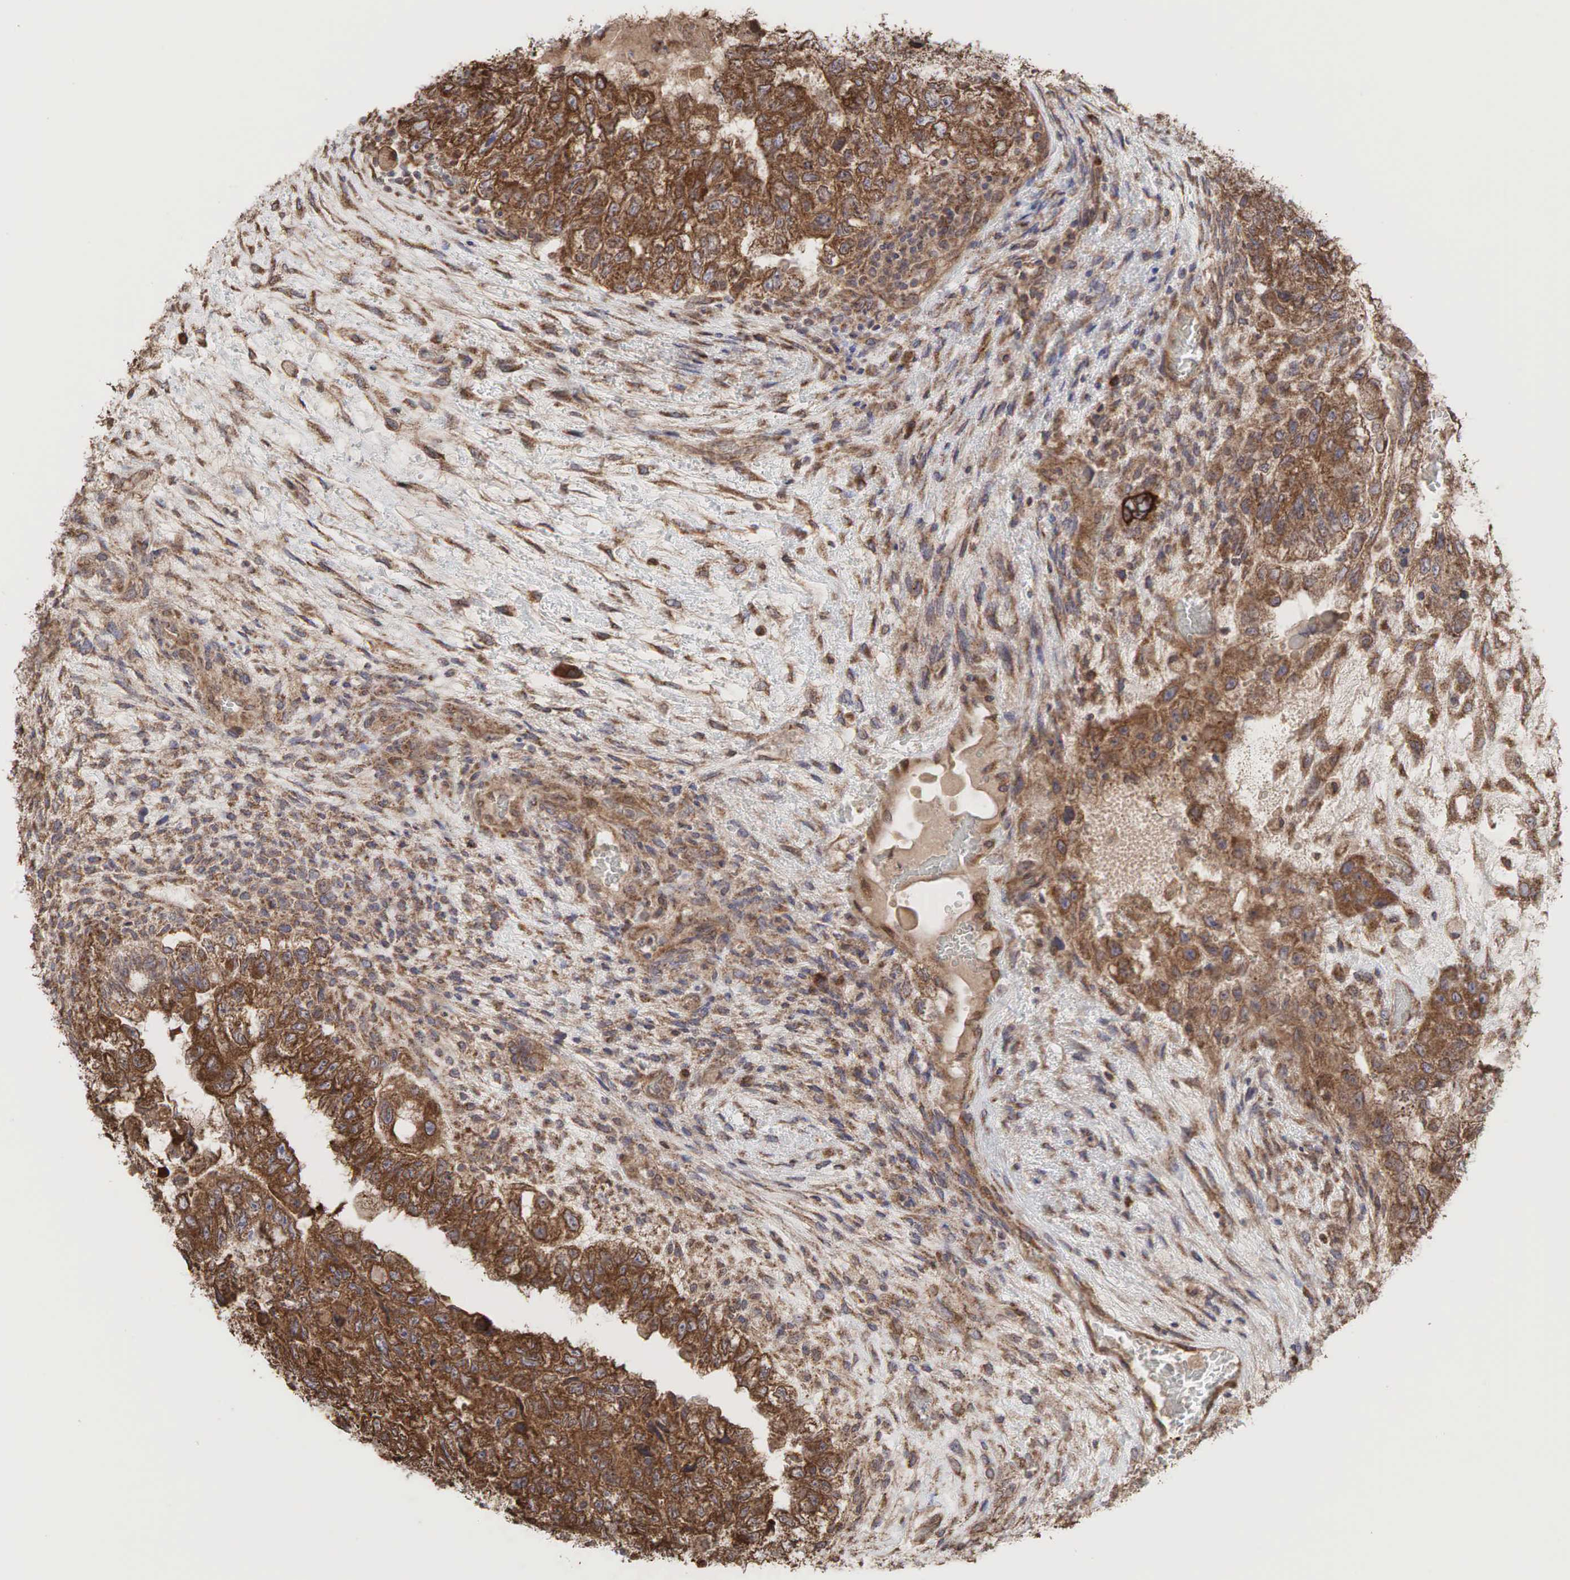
{"staining": {"intensity": "strong", "quantity": ">75%", "location": "cytoplasmic/membranous"}, "tissue": "testis cancer", "cell_type": "Tumor cells", "image_type": "cancer", "snomed": [{"axis": "morphology", "description": "Carcinoma, Embryonal, NOS"}, {"axis": "topography", "description": "Testis"}], "caption": "A high amount of strong cytoplasmic/membranous positivity is present in approximately >75% of tumor cells in testis embryonal carcinoma tissue.", "gene": "PABPC5", "patient": {"sex": "male", "age": 36}}